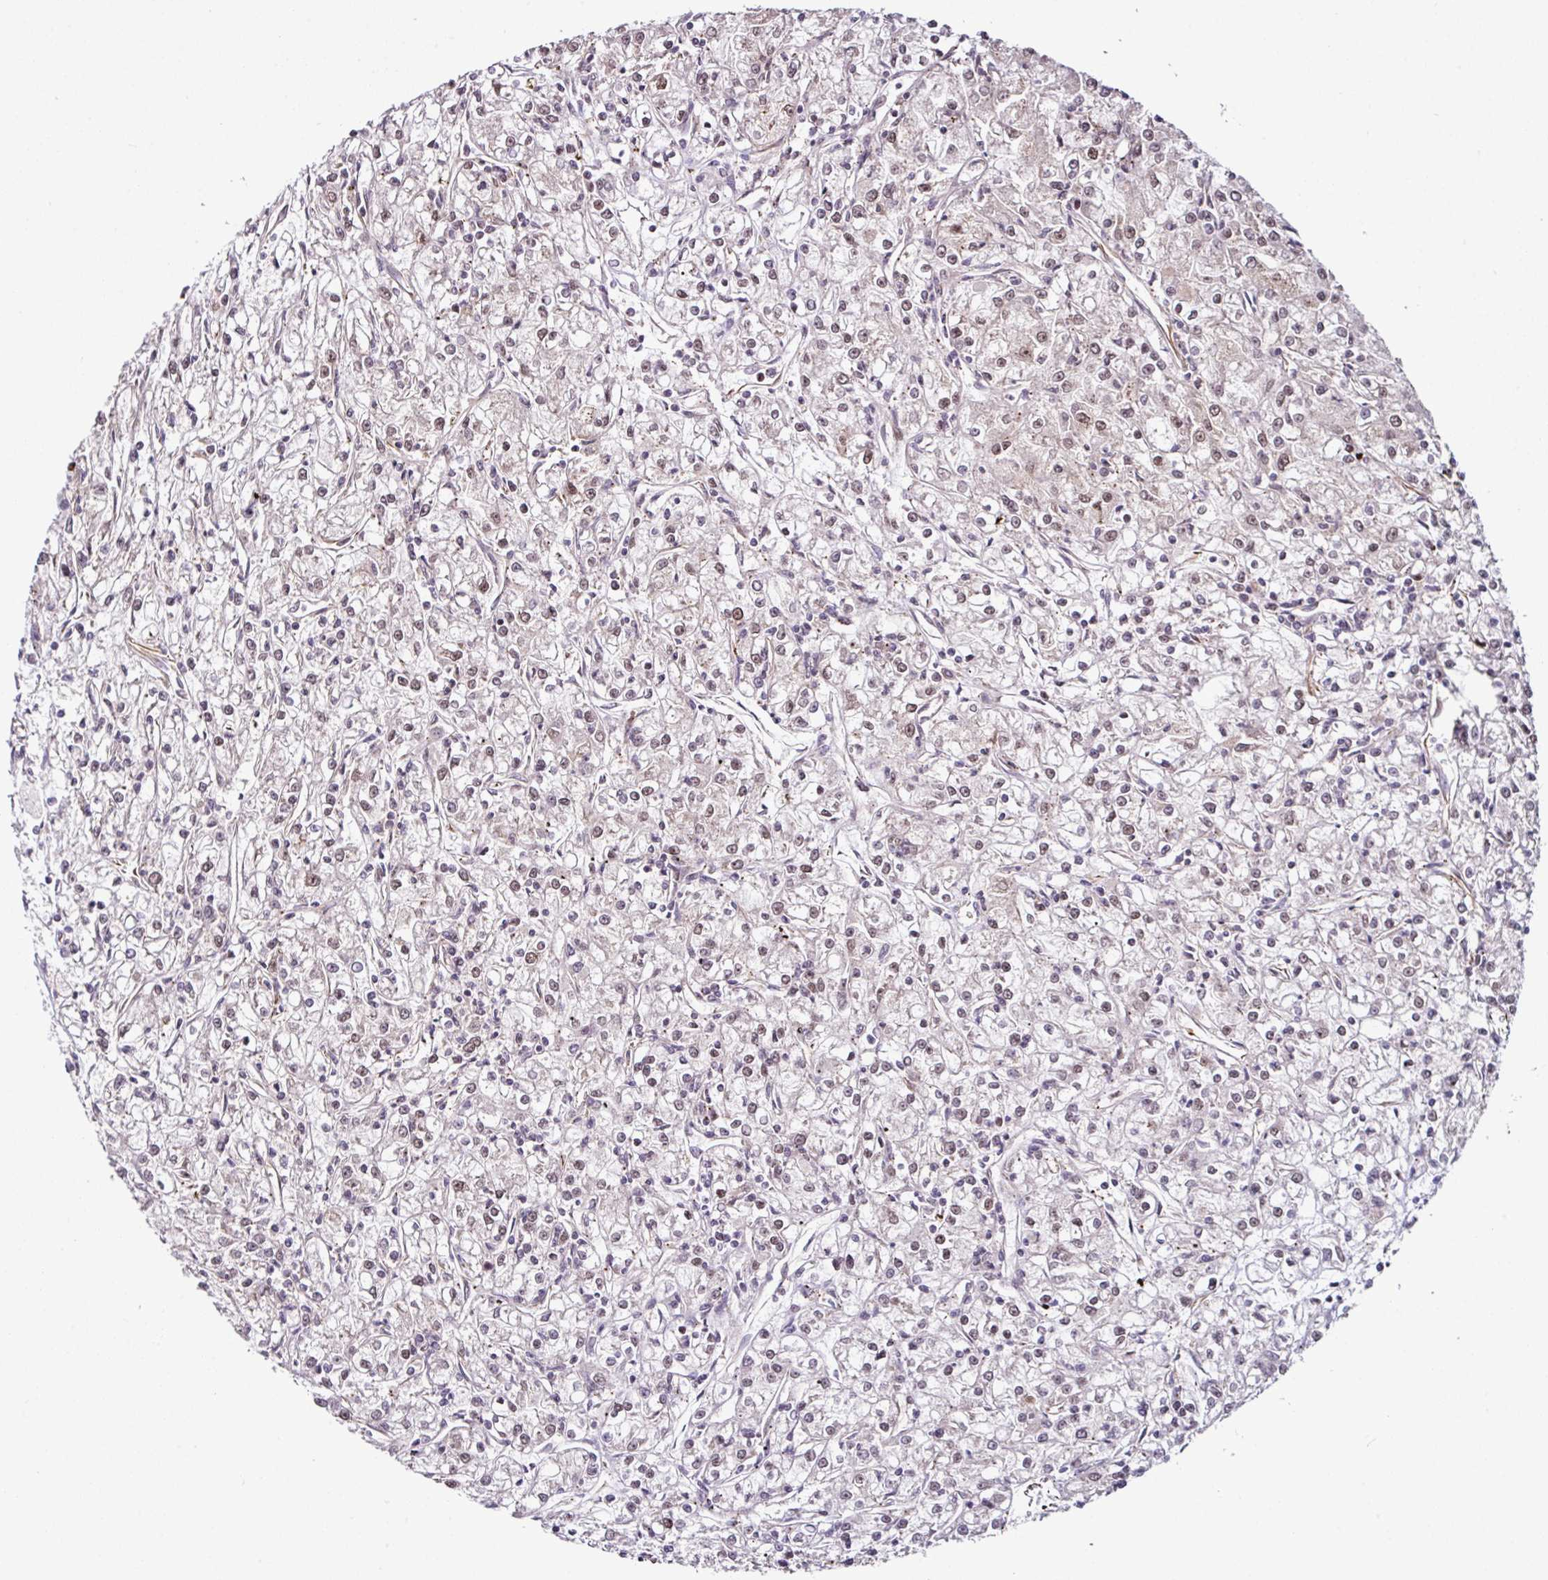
{"staining": {"intensity": "negative", "quantity": "none", "location": "none"}, "tissue": "renal cancer", "cell_type": "Tumor cells", "image_type": "cancer", "snomed": [{"axis": "morphology", "description": "Adenocarcinoma, NOS"}, {"axis": "topography", "description": "Kidney"}], "caption": "Renal cancer was stained to show a protein in brown. There is no significant expression in tumor cells.", "gene": "MORF4L2", "patient": {"sex": "female", "age": 59}}